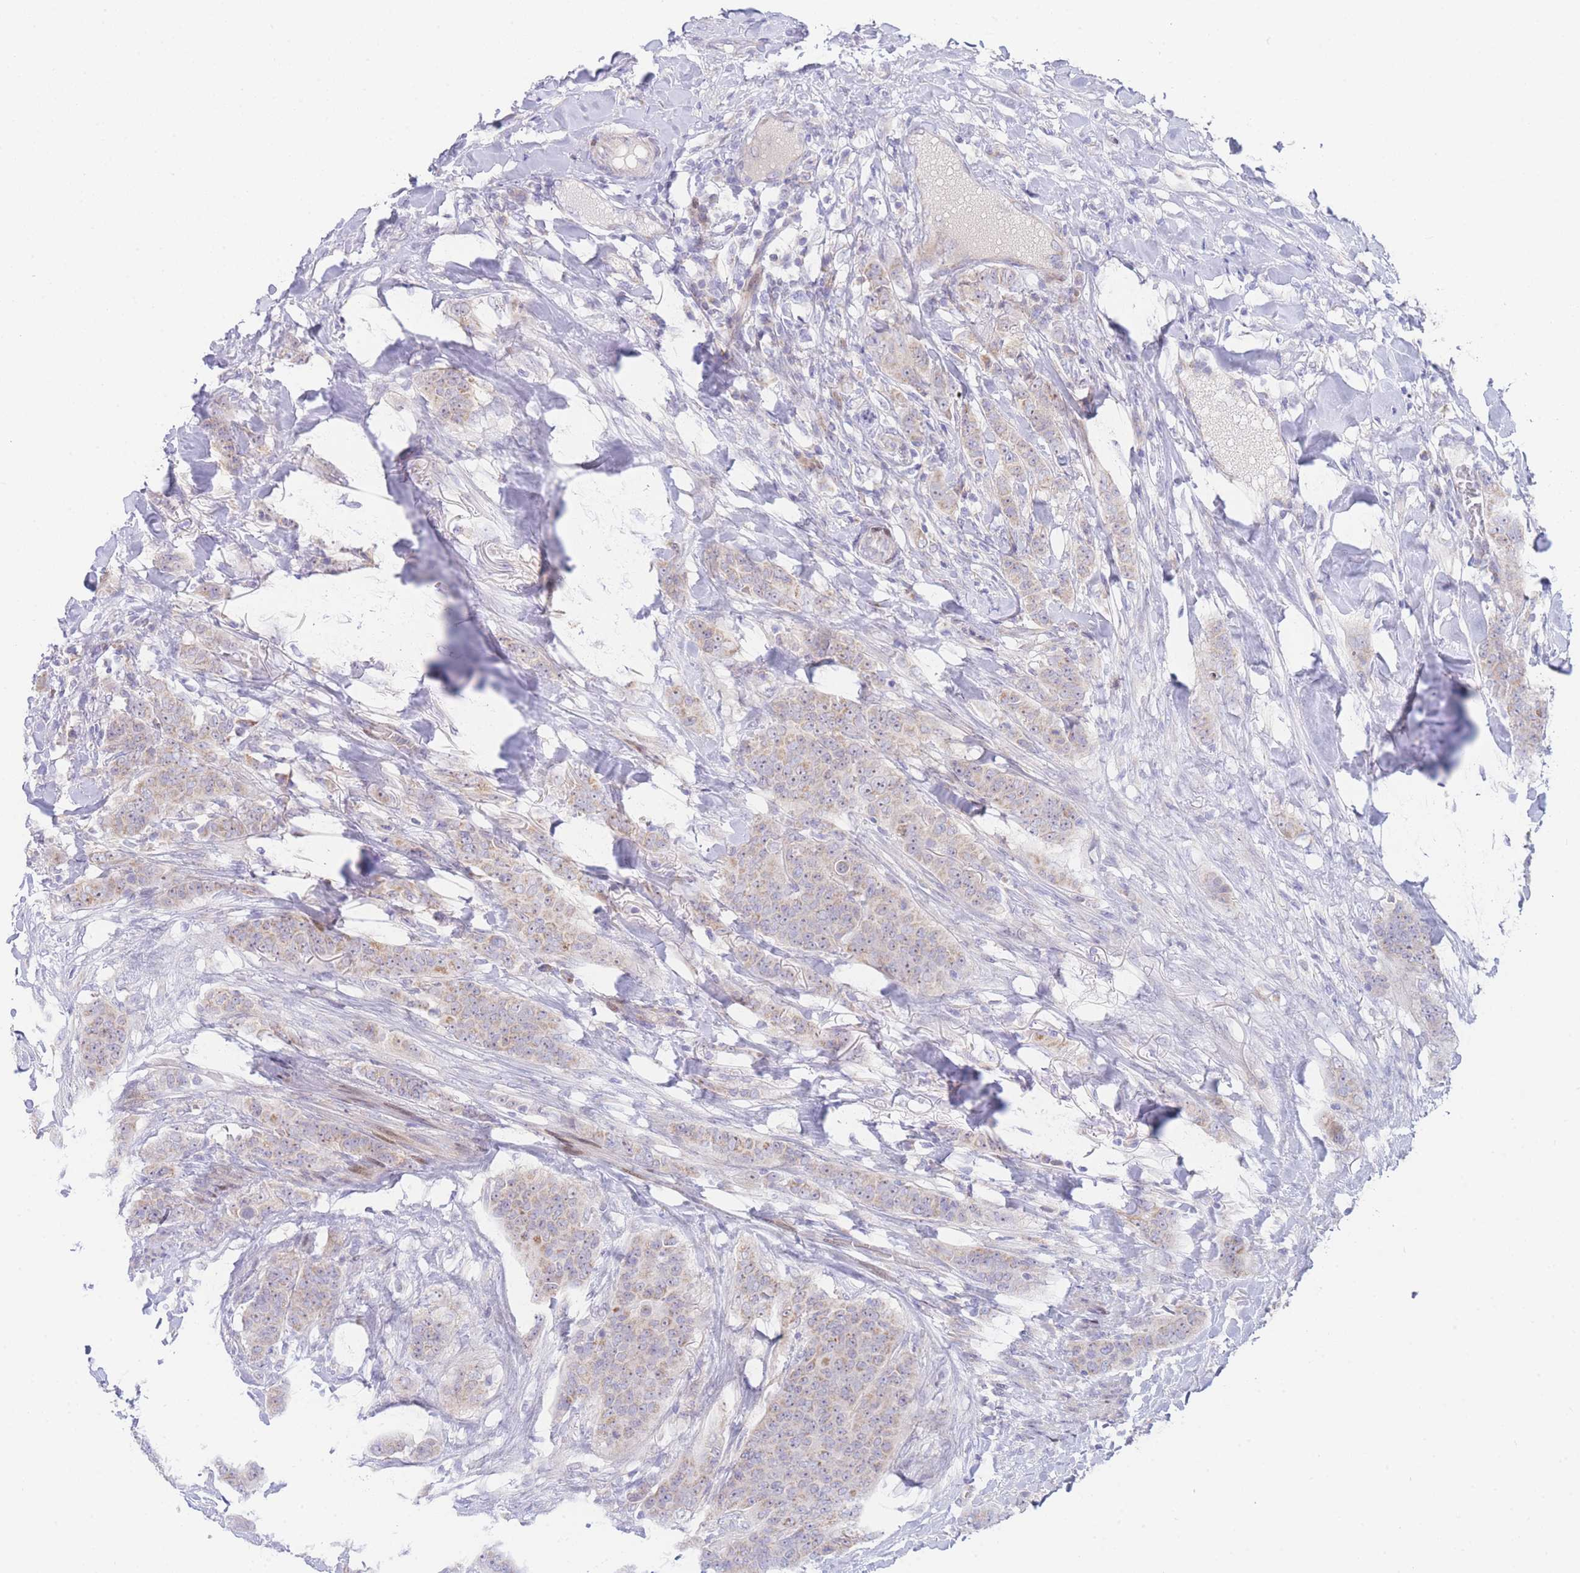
{"staining": {"intensity": "weak", "quantity": "<25%", "location": "cytoplasmic/membranous"}, "tissue": "breast cancer", "cell_type": "Tumor cells", "image_type": "cancer", "snomed": [{"axis": "morphology", "description": "Duct carcinoma"}, {"axis": "topography", "description": "Breast"}], "caption": "Immunohistochemistry photomicrograph of breast cancer stained for a protein (brown), which shows no staining in tumor cells. (Immunohistochemistry (ihc), brightfield microscopy, high magnification).", "gene": "GPAM", "patient": {"sex": "female", "age": 40}}